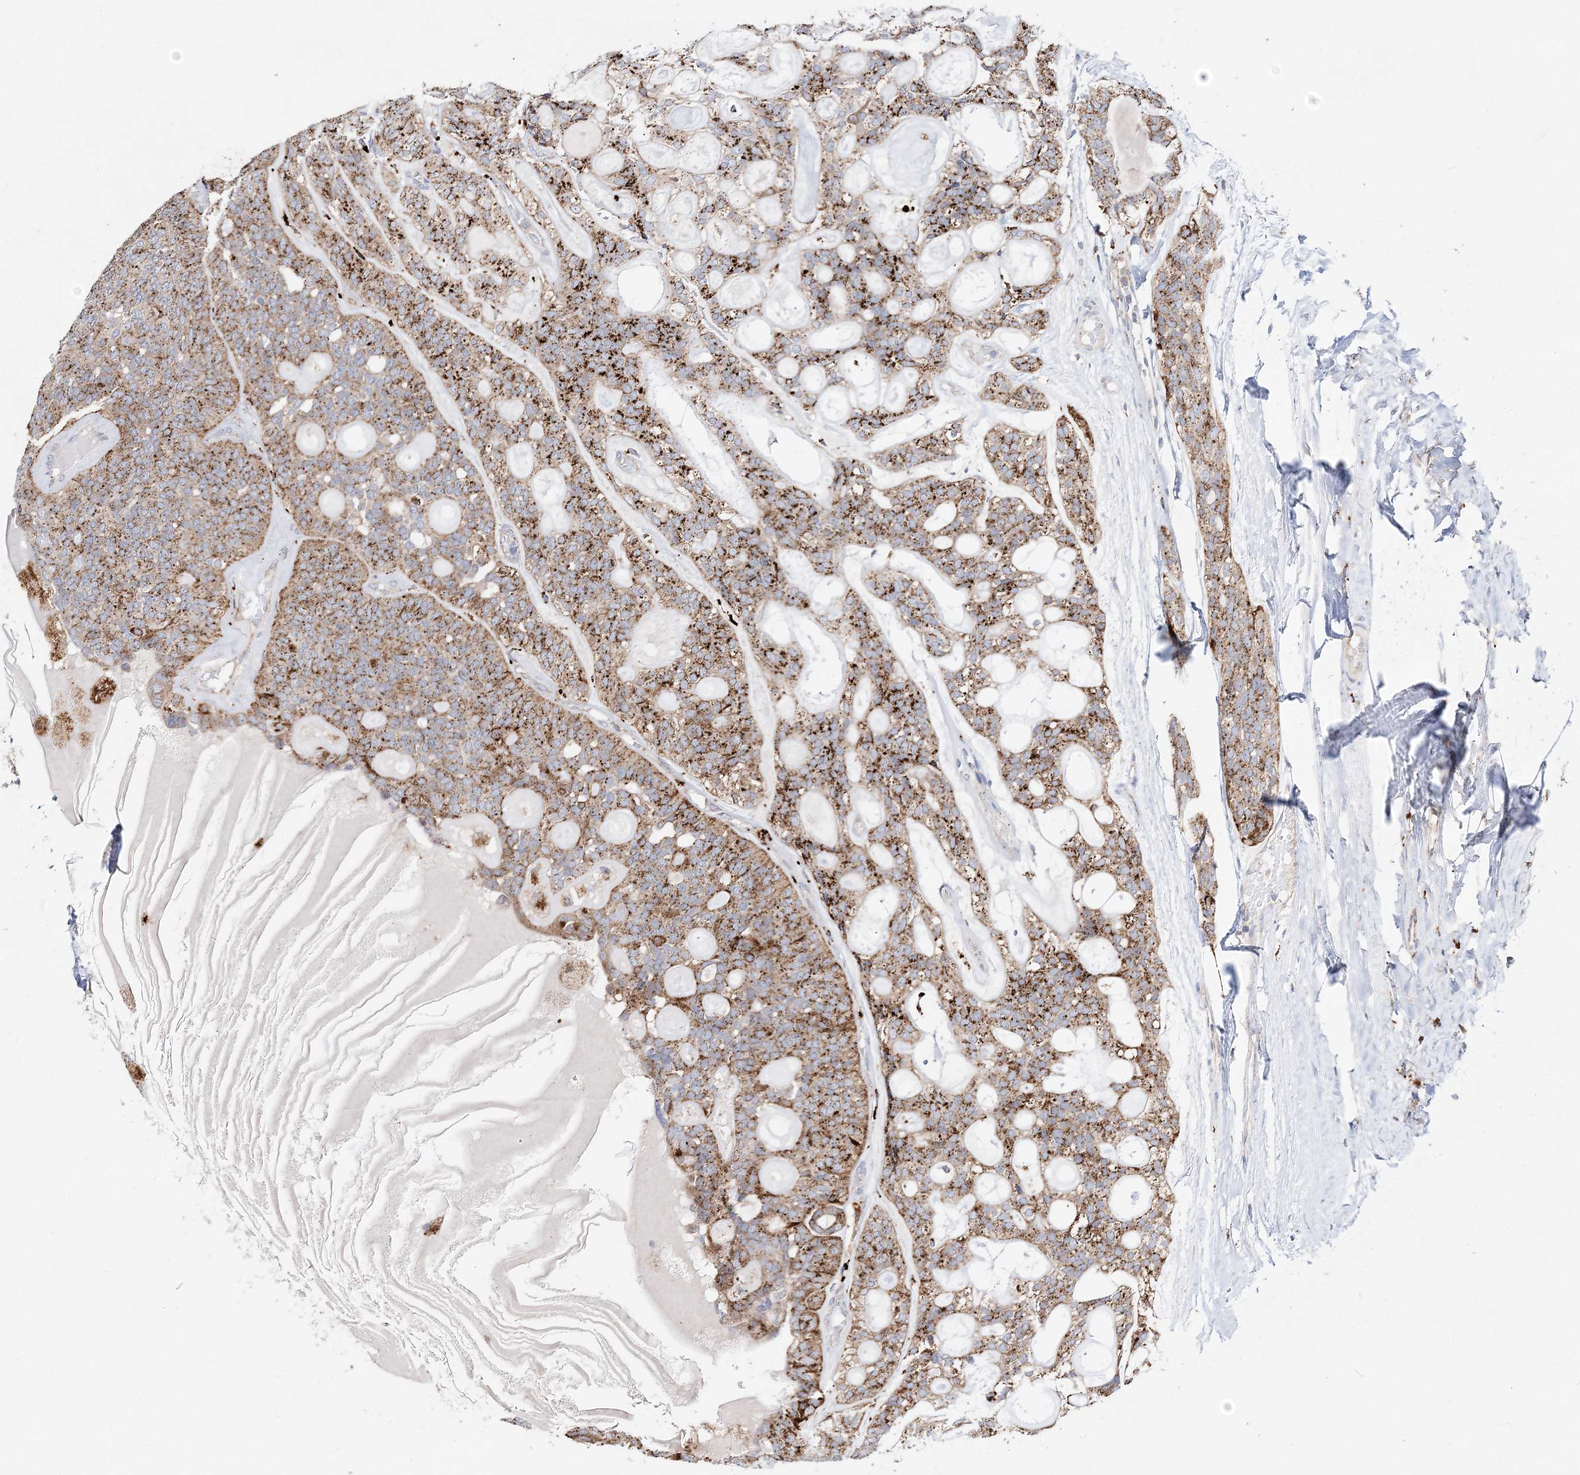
{"staining": {"intensity": "strong", "quantity": ">75%", "location": "cytoplasmic/membranous"}, "tissue": "head and neck cancer", "cell_type": "Tumor cells", "image_type": "cancer", "snomed": [{"axis": "morphology", "description": "Adenocarcinoma, NOS"}, {"axis": "topography", "description": "Head-Neck"}], "caption": "IHC histopathology image of neoplastic tissue: head and neck adenocarcinoma stained using immunohistochemistry exhibits high levels of strong protein expression localized specifically in the cytoplasmic/membranous of tumor cells, appearing as a cytoplasmic/membranous brown color.", "gene": "C3orf38", "patient": {"sex": "male", "age": 66}}